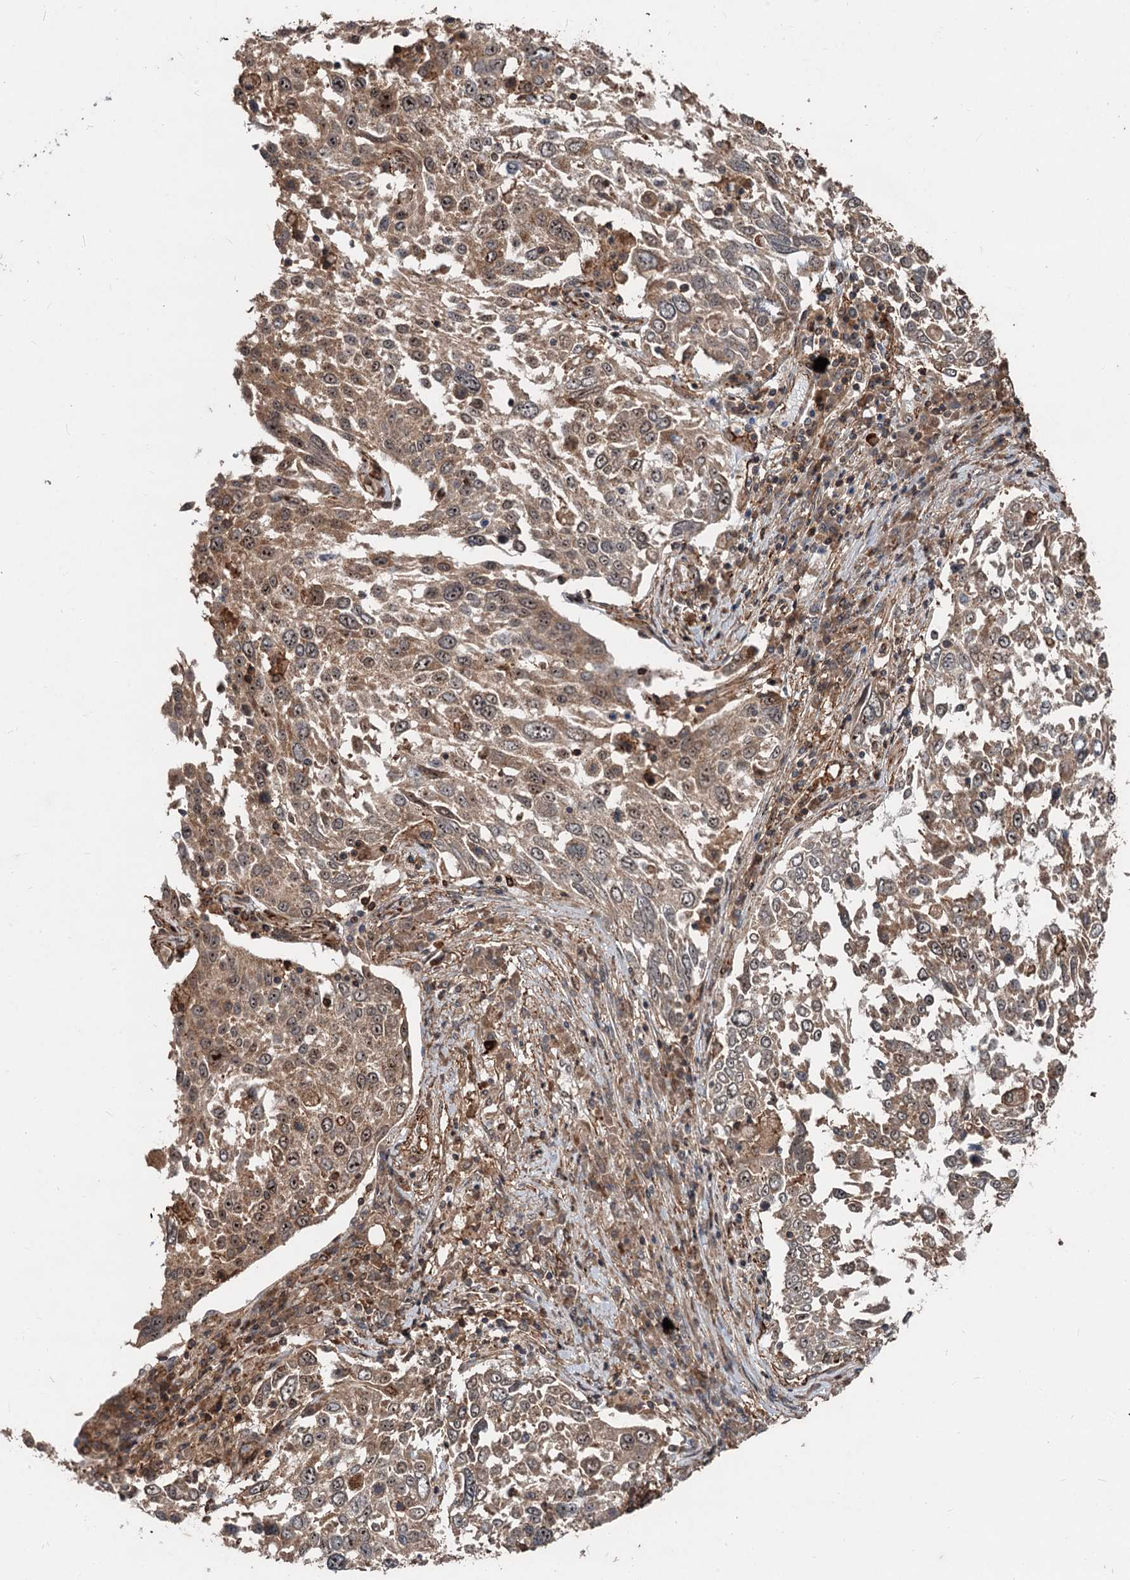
{"staining": {"intensity": "weak", "quantity": ">75%", "location": "cytoplasmic/membranous,nuclear"}, "tissue": "lung cancer", "cell_type": "Tumor cells", "image_type": "cancer", "snomed": [{"axis": "morphology", "description": "Squamous cell carcinoma, NOS"}, {"axis": "topography", "description": "Lung"}], "caption": "Weak cytoplasmic/membranous and nuclear protein staining is appreciated in about >75% of tumor cells in lung cancer (squamous cell carcinoma). (IHC, brightfield microscopy, high magnification).", "gene": "TMA16", "patient": {"sex": "male", "age": 65}}